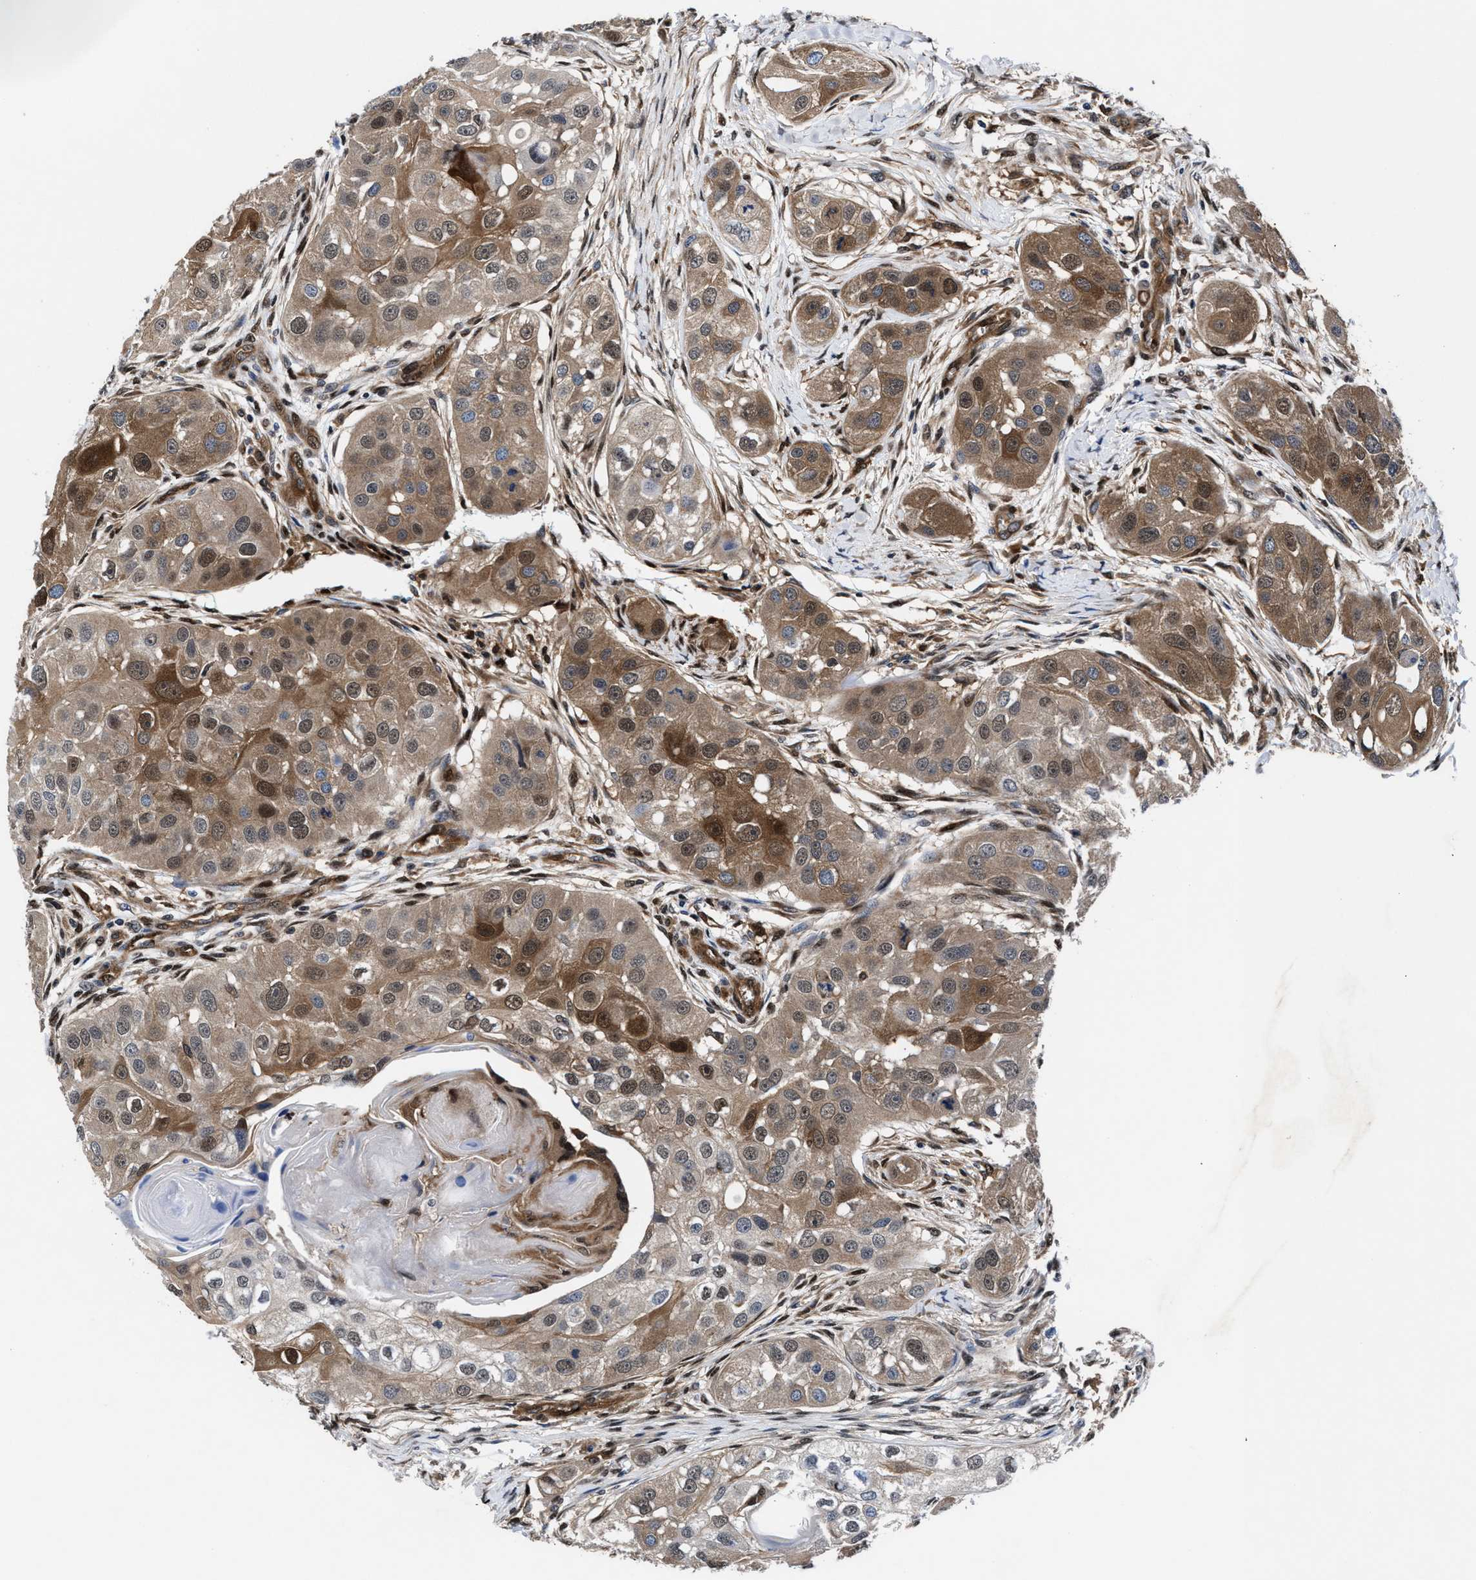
{"staining": {"intensity": "moderate", "quantity": ">75%", "location": "cytoplasmic/membranous,nuclear"}, "tissue": "head and neck cancer", "cell_type": "Tumor cells", "image_type": "cancer", "snomed": [{"axis": "morphology", "description": "Normal tissue, NOS"}, {"axis": "morphology", "description": "Squamous cell carcinoma, NOS"}, {"axis": "topography", "description": "Skeletal muscle"}, {"axis": "topography", "description": "Head-Neck"}], "caption": "This photomicrograph exhibits immunohistochemistry staining of human head and neck cancer, with medium moderate cytoplasmic/membranous and nuclear expression in about >75% of tumor cells.", "gene": "ACLY", "patient": {"sex": "male", "age": 51}}